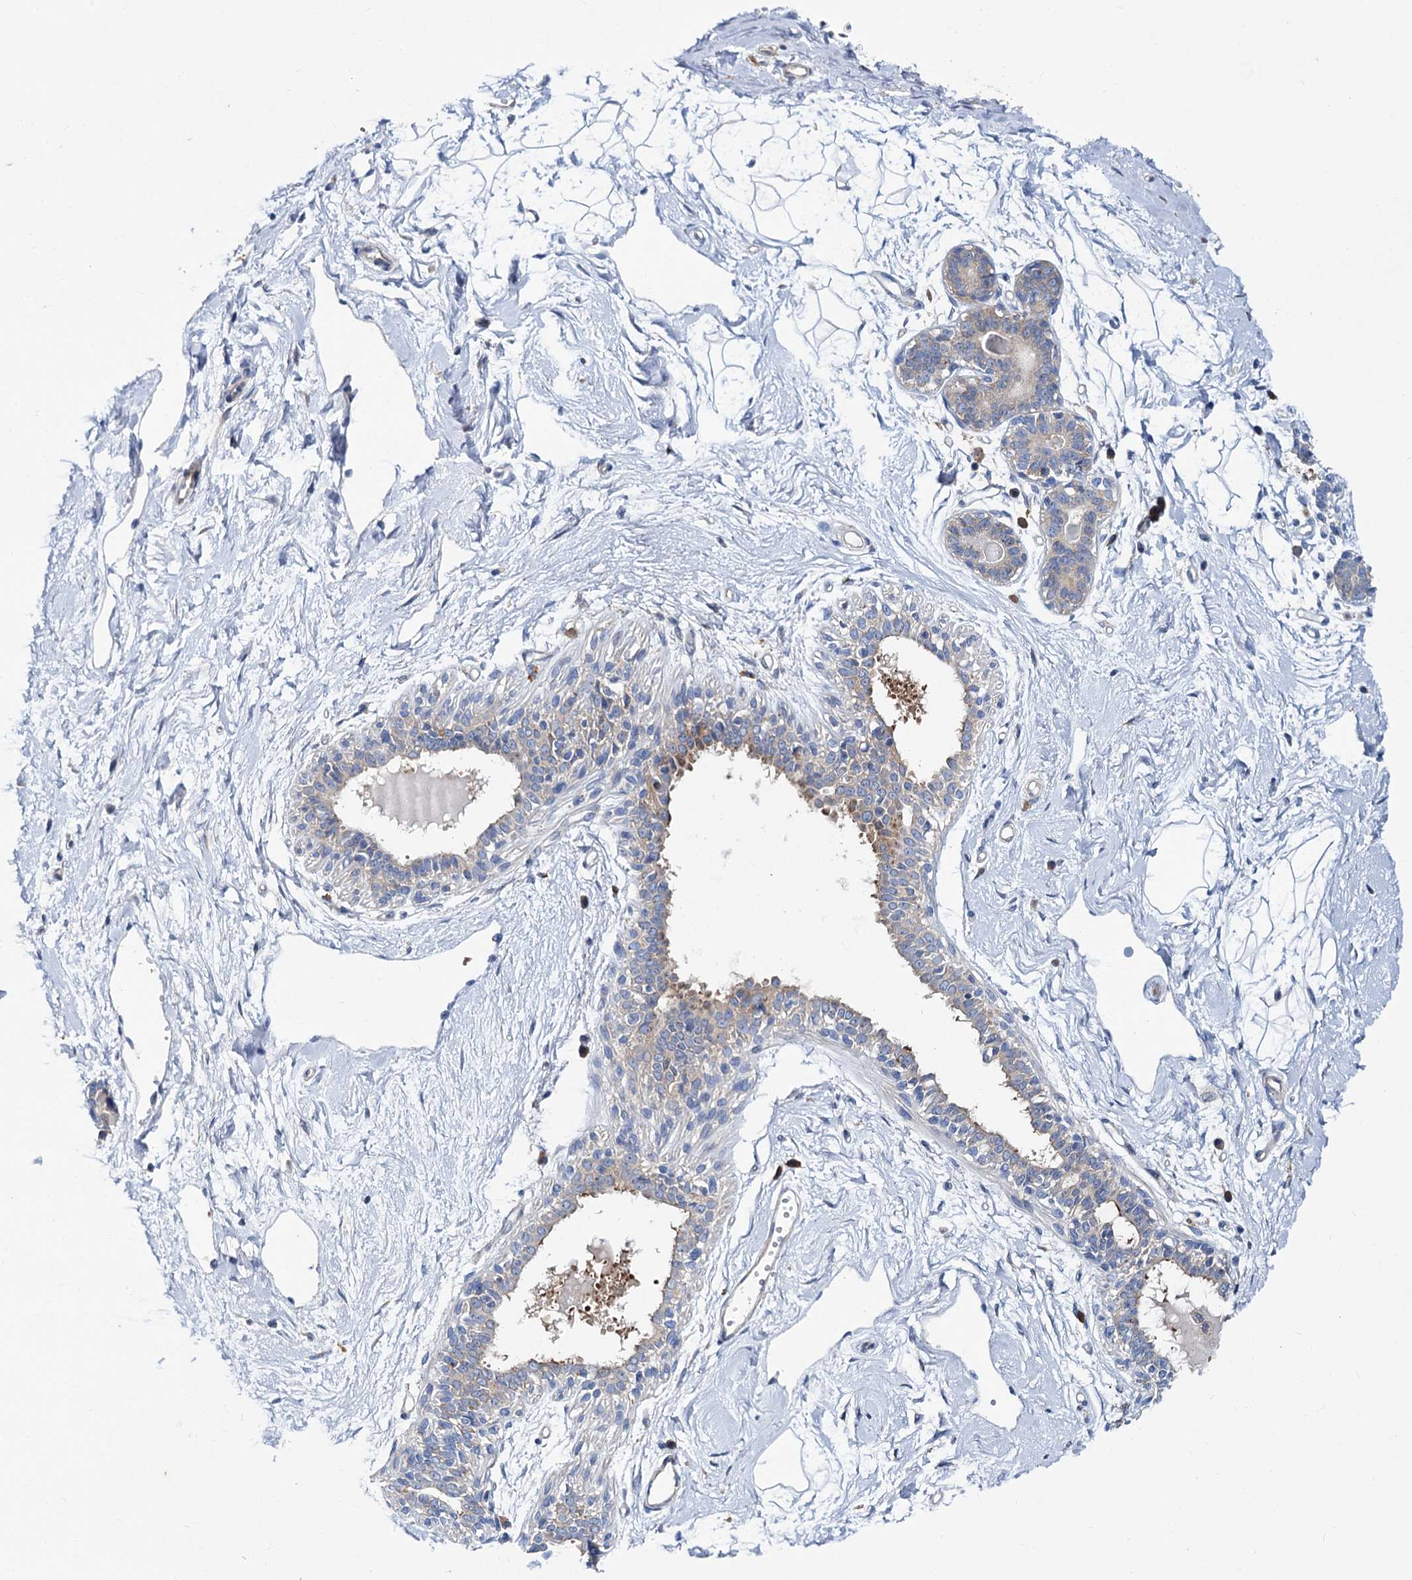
{"staining": {"intensity": "negative", "quantity": "none", "location": "none"}, "tissue": "breast", "cell_type": "Adipocytes", "image_type": "normal", "snomed": [{"axis": "morphology", "description": "Normal tissue, NOS"}, {"axis": "topography", "description": "Breast"}], "caption": "The micrograph reveals no staining of adipocytes in benign breast.", "gene": "TRIM55", "patient": {"sex": "female", "age": 45}}